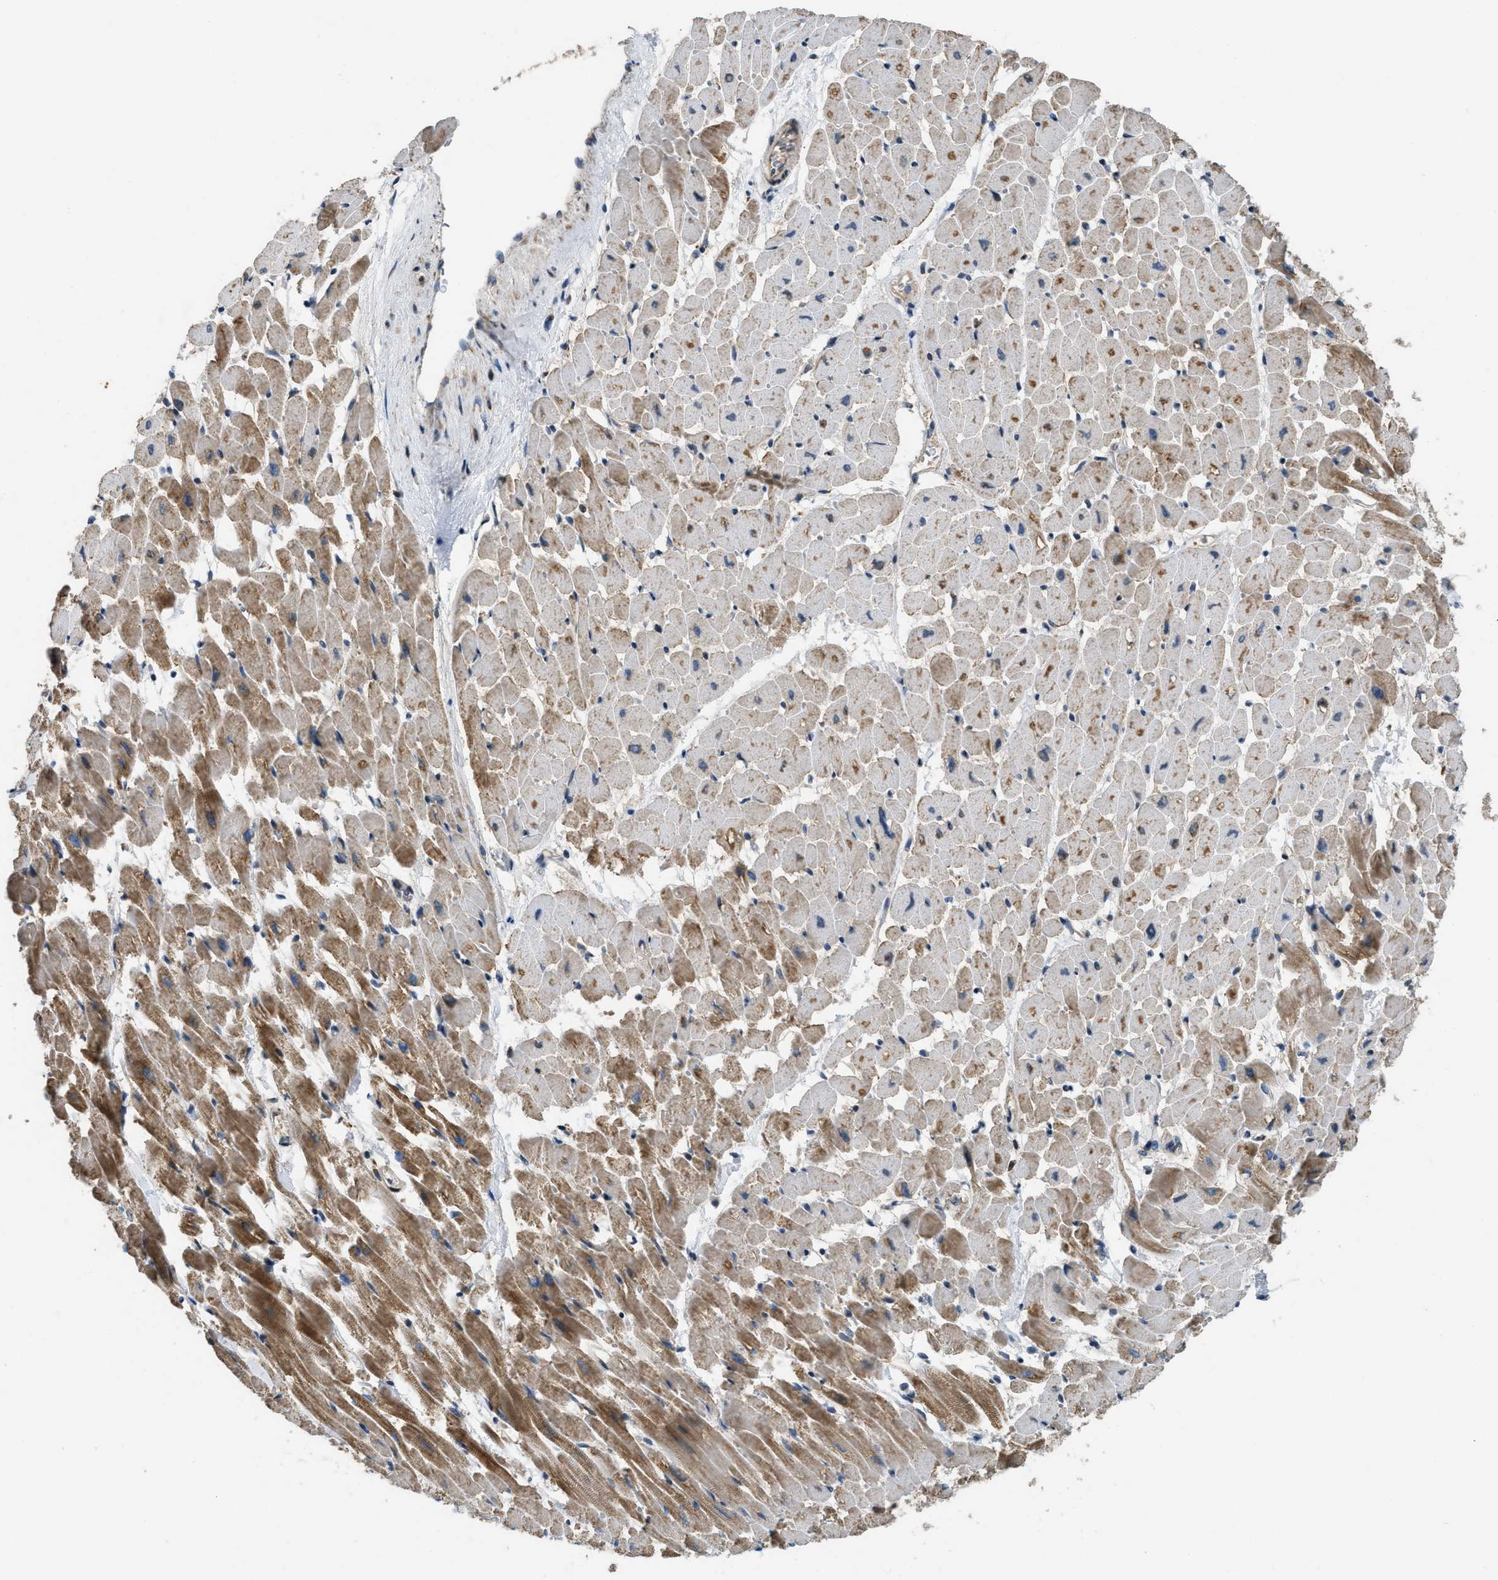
{"staining": {"intensity": "moderate", "quantity": ">75%", "location": "cytoplasmic/membranous"}, "tissue": "heart muscle", "cell_type": "Cardiomyocytes", "image_type": "normal", "snomed": [{"axis": "morphology", "description": "Normal tissue, NOS"}, {"axis": "topography", "description": "Heart"}], "caption": "This micrograph exhibits immunohistochemistry (IHC) staining of benign human heart muscle, with medium moderate cytoplasmic/membranous staining in about >75% of cardiomyocytes.", "gene": "TMEM150A", "patient": {"sex": "male", "age": 45}}